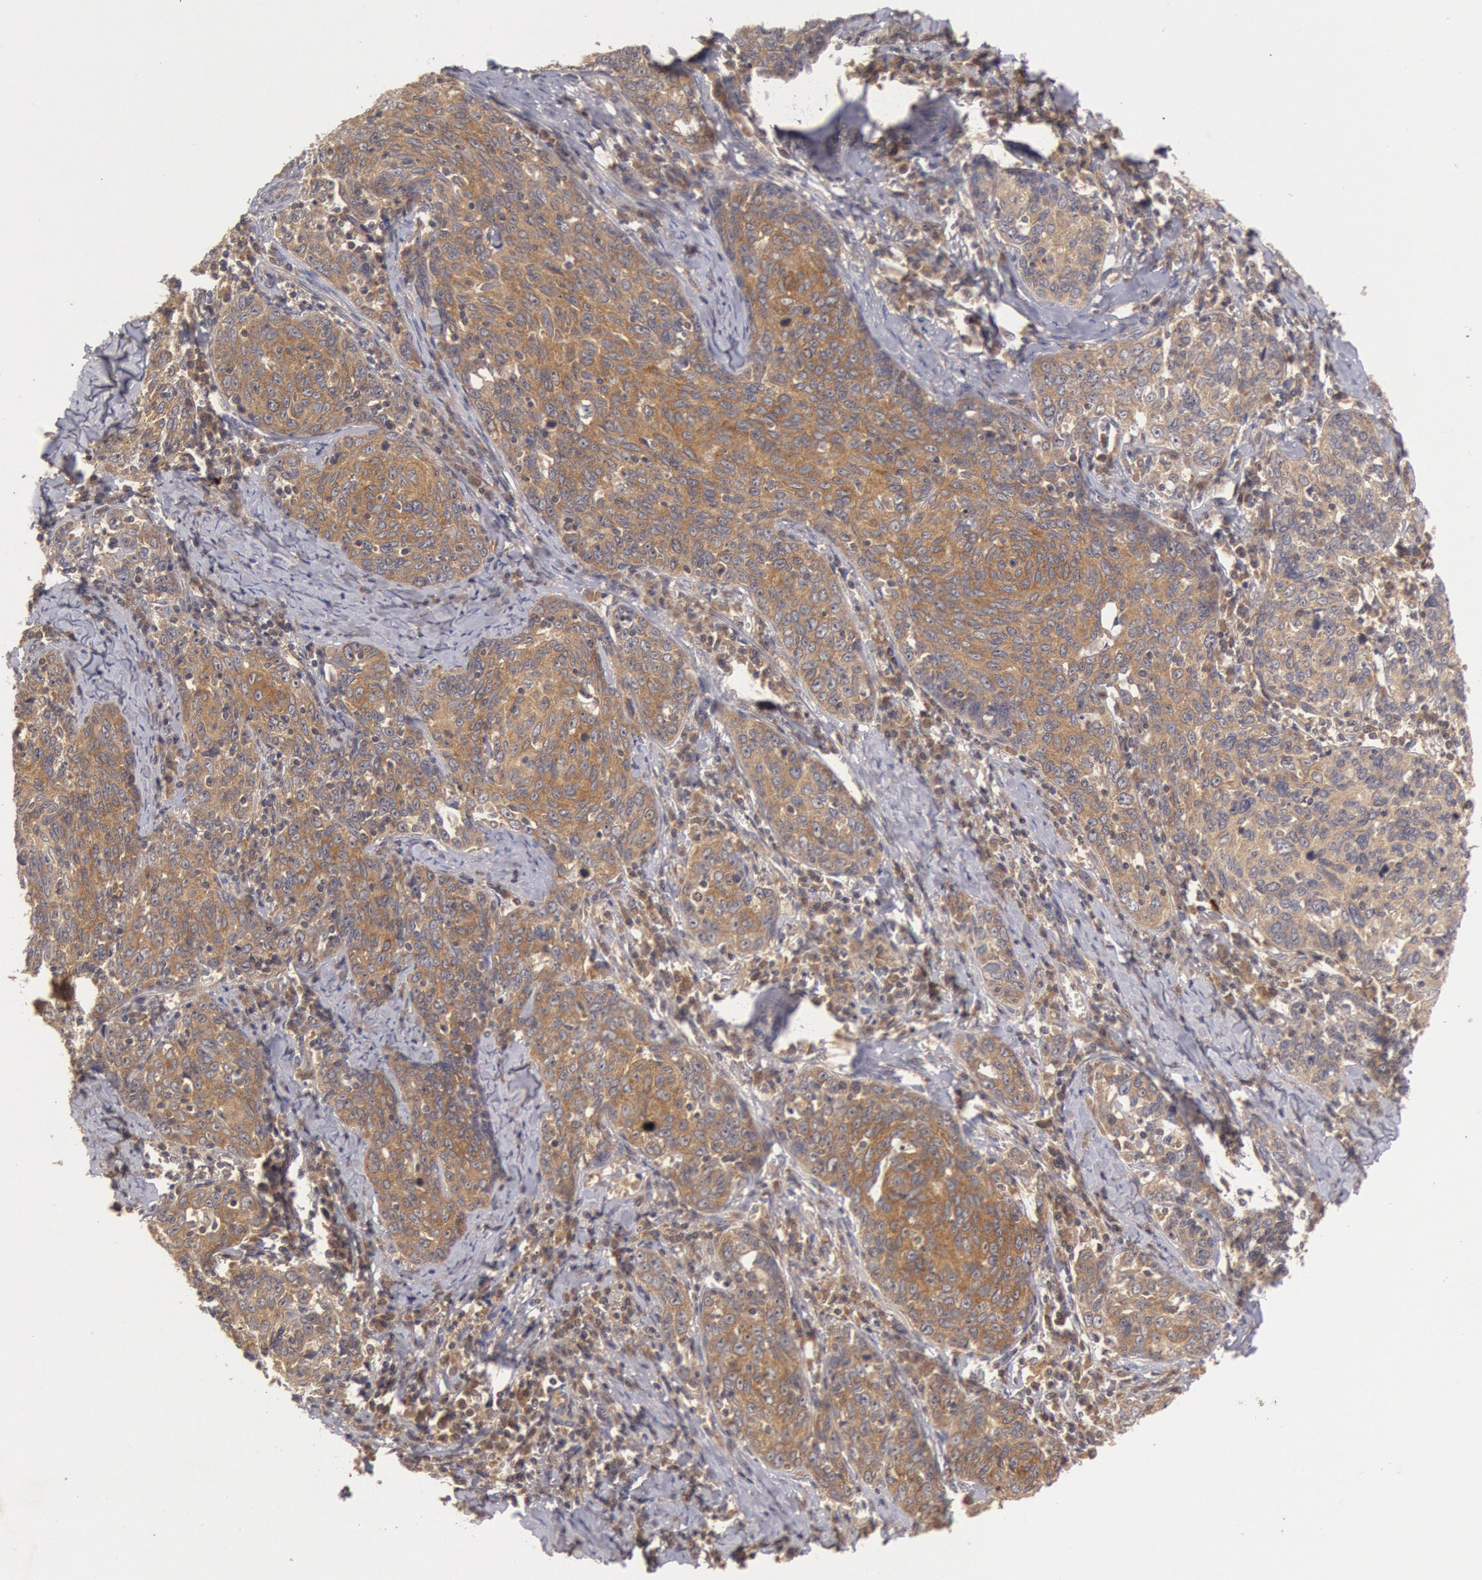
{"staining": {"intensity": "moderate", "quantity": ">75%", "location": "cytoplasmic/membranous"}, "tissue": "cervical cancer", "cell_type": "Tumor cells", "image_type": "cancer", "snomed": [{"axis": "morphology", "description": "Squamous cell carcinoma, NOS"}, {"axis": "topography", "description": "Cervix"}], "caption": "Human cervical squamous cell carcinoma stained with a brown dye demonstrates moderate cytoplasmic/membranous positive expression in approximately >75% of tumor cells.", "gene": "BRAF", "patient": {"sex": "female", "age": 41}}